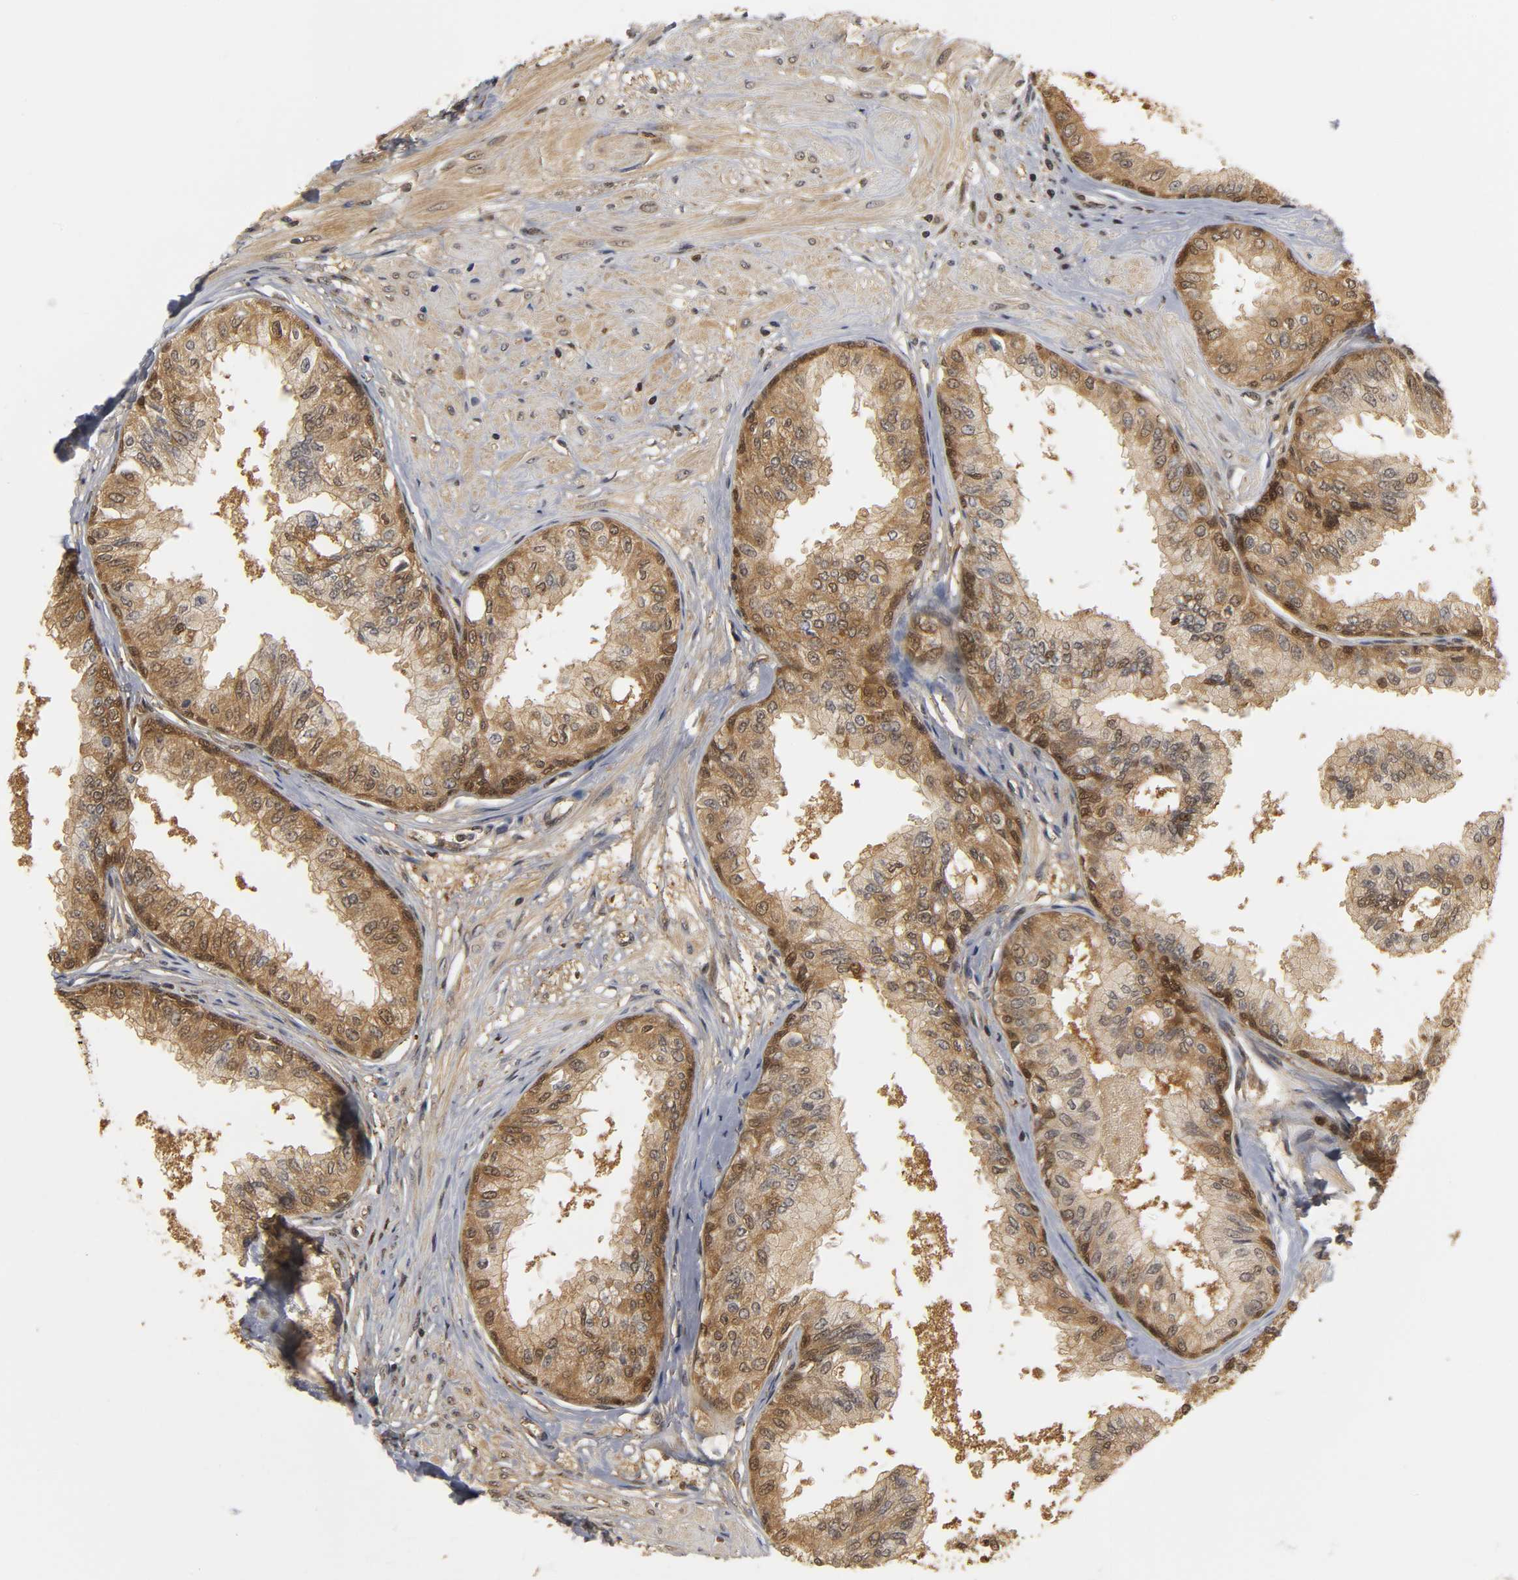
{"staining": {"intensity": "strong", "quantity": ">75%", "location": "cytoplasmic/membranous,nuclear"}, "tissue": "prostate", "cell_type": "Glandular cells", "image_type": "normal", "snomed": [{"axis": "morphology", "description": "Normal tissue, NOS"}, {"axis": "topography", "description": "Prostate"}, {"axis": "topography", "description": "Seminal veicle"}], "caption": "Protein expression analysis of normal human prostate reveals strong cytoplasmic/membranous,nuclear staining in about >75% of glandular cells. Ihc stains the protein of interest in brown and the nuclei are stained blue.", "gene": "PARK7", "patient": {"sex": "male", "age": 60}}